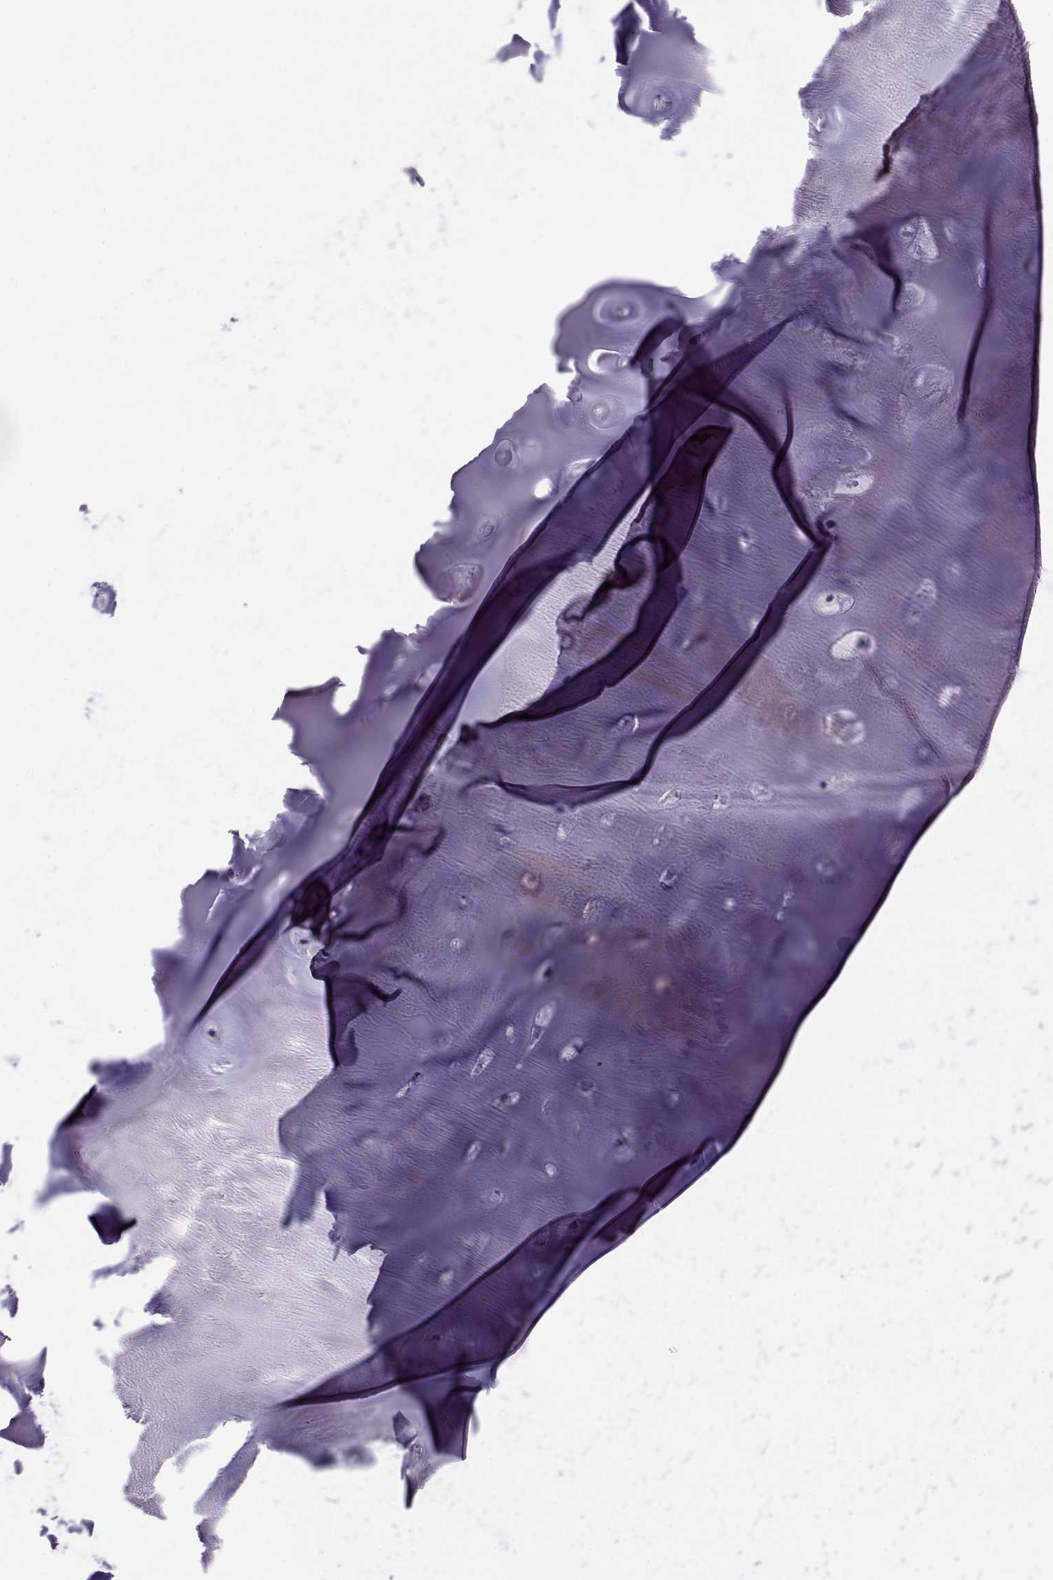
{"staining": {"intensity": "negative", "quantity": "none", "location": "none"}, "tissue": "adipose tissue", "cell_type": "Adipocytes", "image_type": "normal", "snomed": [{"axis": "morphology", "description": "Normal tissue, NOS"}, {"axis": "morphology", "description": "Squamous cell carcinoma, NOS"}, {"axis": "topography", "description": "Cartilage tissue"}, {"axis": "topography", "description": "Lung"}], "caption": "A high-resolution micrograph shows immunohistochemistry staining of normal adipose tissue, which demonstrates no significant expression in adipocytes. (DAB (3,3'-diaminobenzidine) immunohistochemistry (IHC) visualized using brightfield microscopy, high magnification).", "gene": "CRX", "patient": {"sex": "male", "age": 66}}